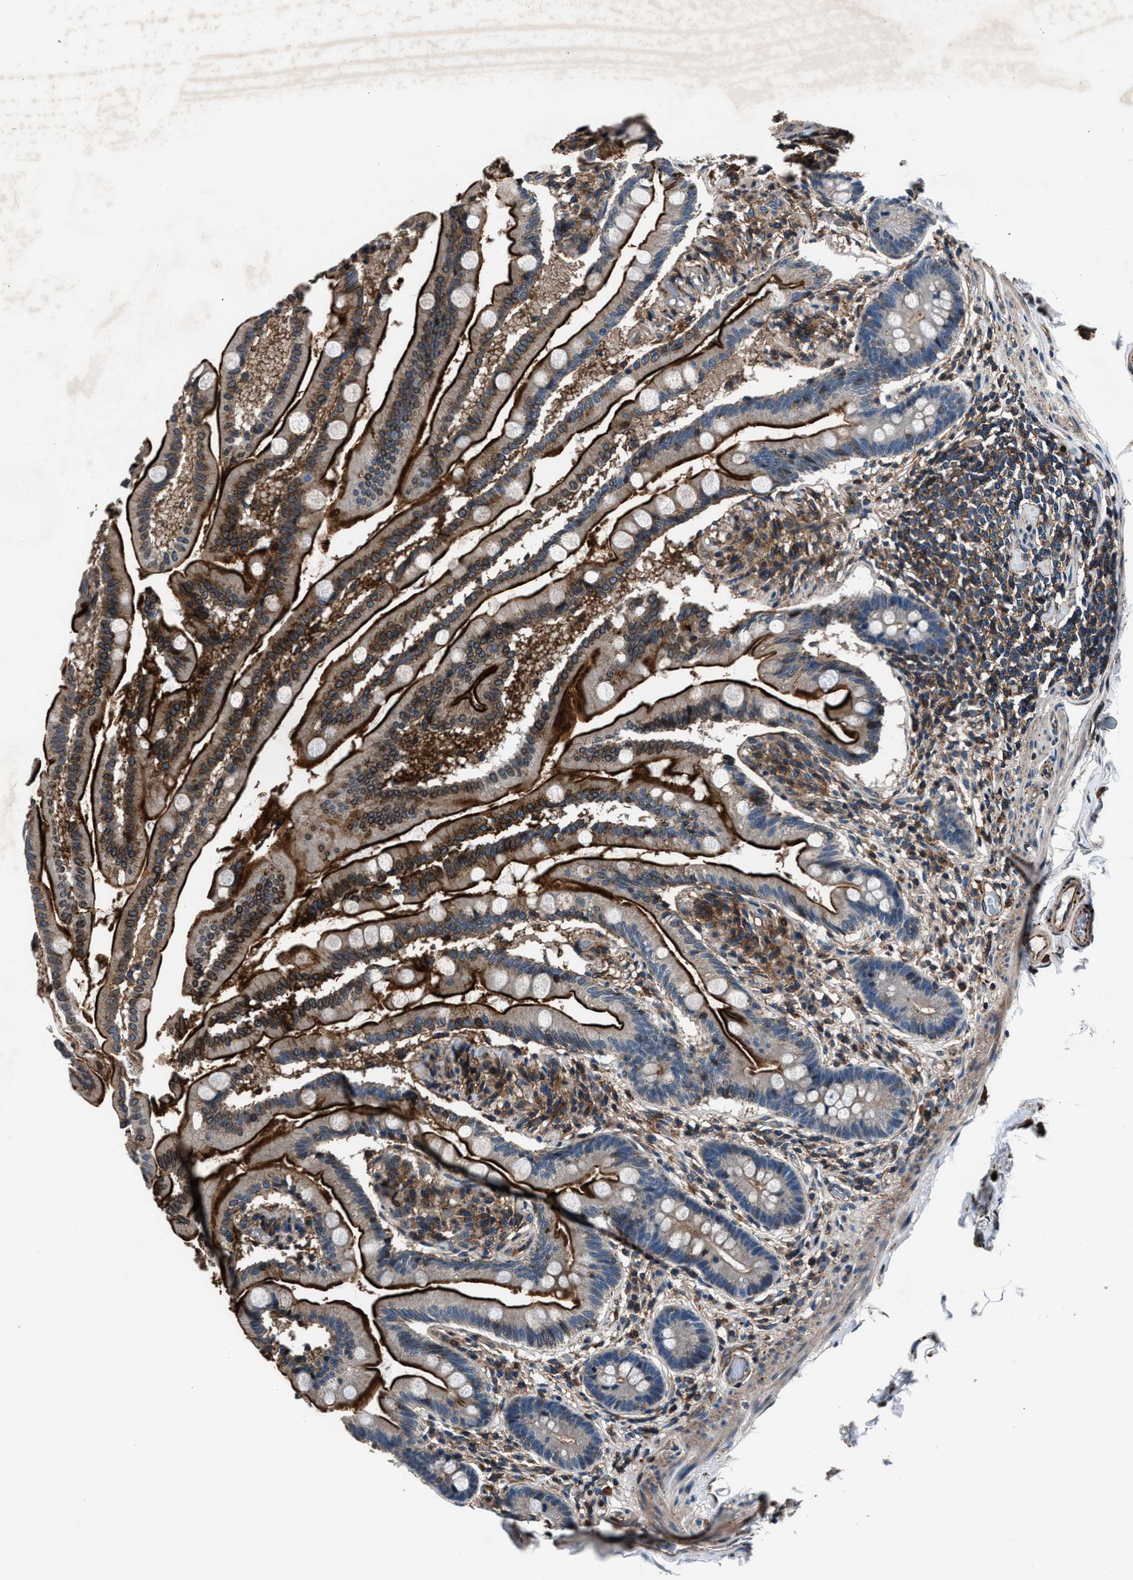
{"staining": {"intensity": "strong", "quantity": ">75%", "location": "cytoplasmic/membranous"}, "tissue": "small intestine", "cell_type": "Glandular cells", "image_type": "normal", "snomed": [{"axis": "morphology", "description": "Normal tissue, NOS"}, {"axis": "topography", "description": "Small intestine"}], "caption": "Immunohistochemical staining of normal small intestine displays strong cytoplasmic/membranous protein positivity in approximately >75% of glandular cells. Immunohistochemistry (ihc) stains the protein of interest in brown and the nuclei are stained blue.", "gene": "MFSD11", "patient": {"sex": "female", "age": 56}}